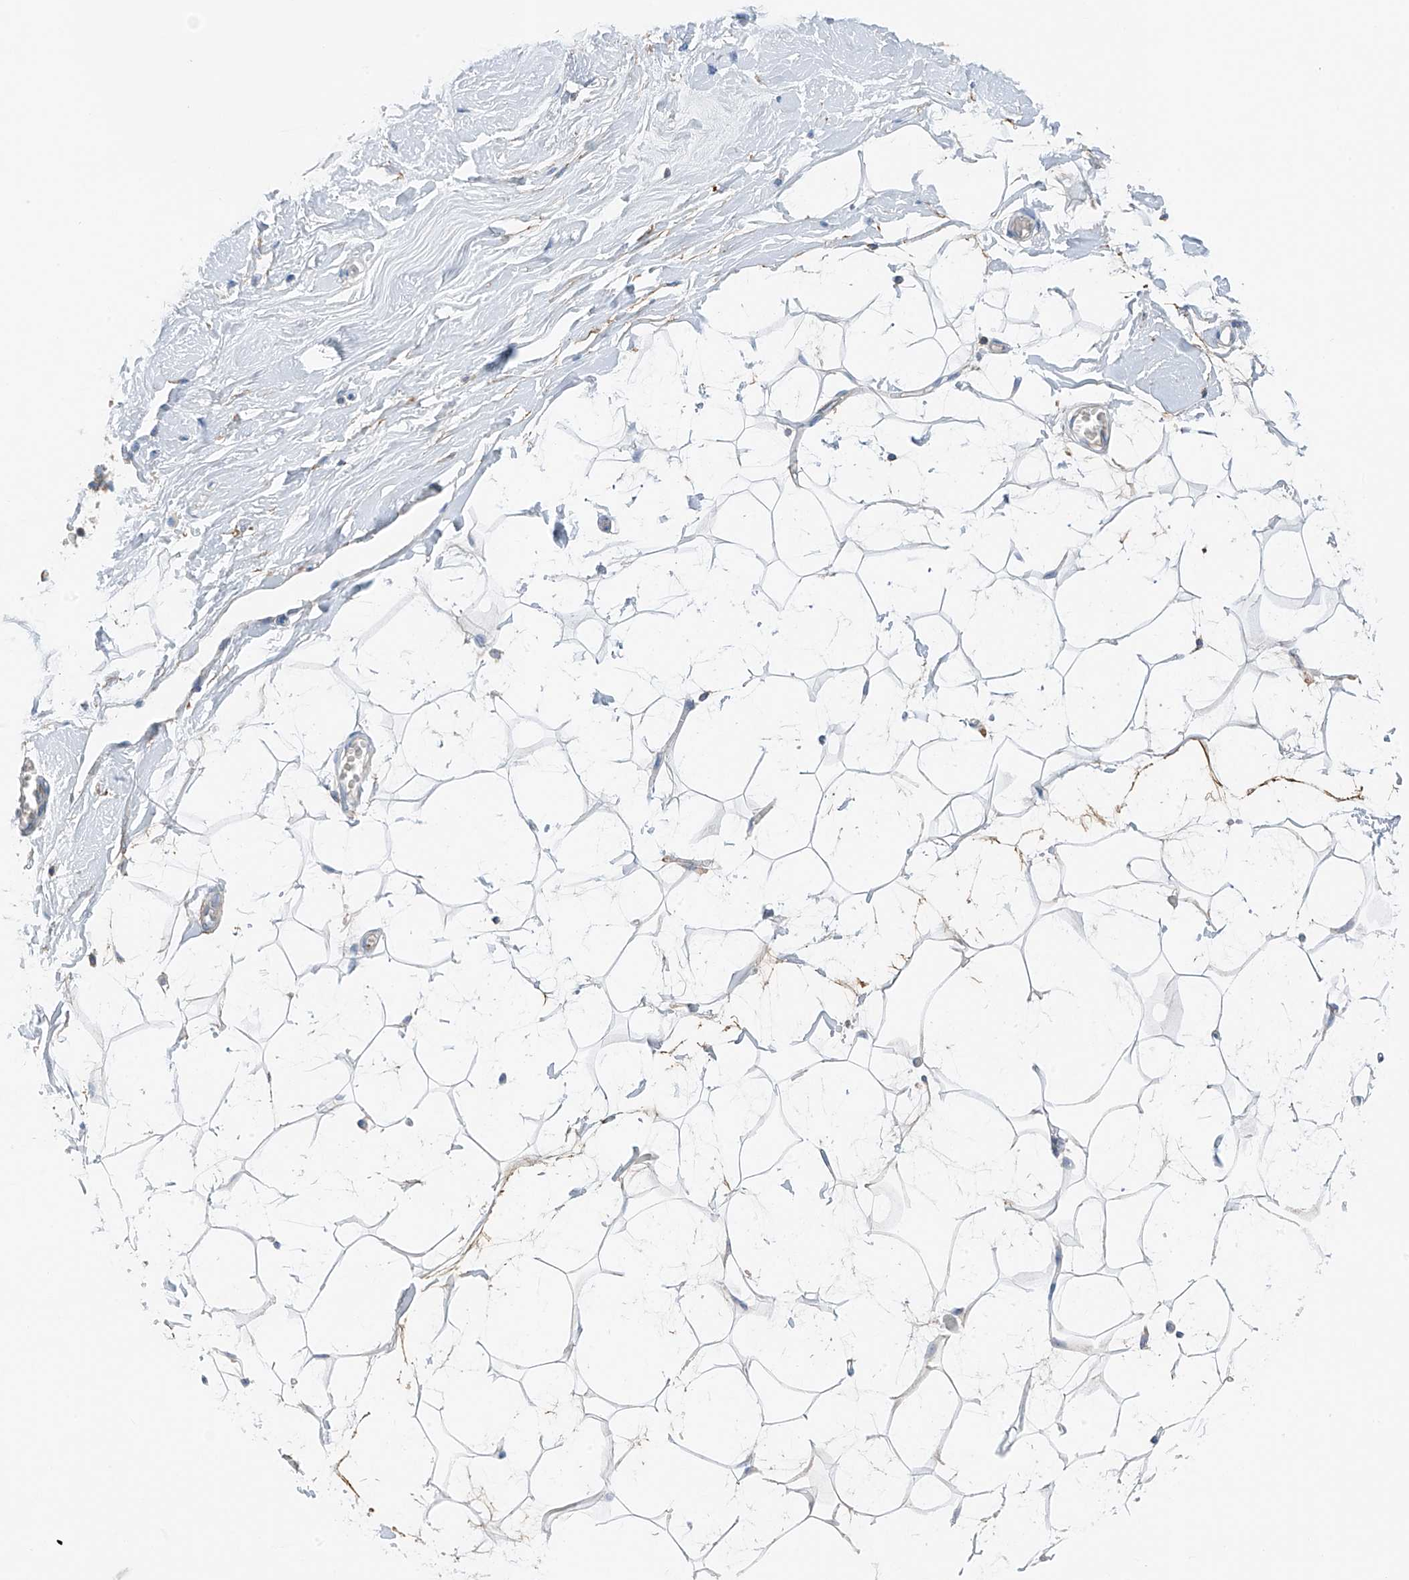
{"staining": {"intensity": "moderate", "quantity": "25%-75%", "location": "cytoplasmic/membranous"}, "tissue": "breast", "cell_type": "Adipocytes", "image_type": "normal", "snomed": [{"axis": "morphology", "description": "Normal tissue, NOS"}, {"axis": "topography", "description": "Breast"}], "caption": "Immunohistochemical staining of unremarkable human breast reveals 25%-75% levels of moderate cytoplasmic/membranous protein positivity in about 25%-75% of adipocytes. Ihc stains the protein of interest in brown and the nuclei are stained blue.", "gene": "NALCN", "patient": {"sex": "female", "age": 26}}